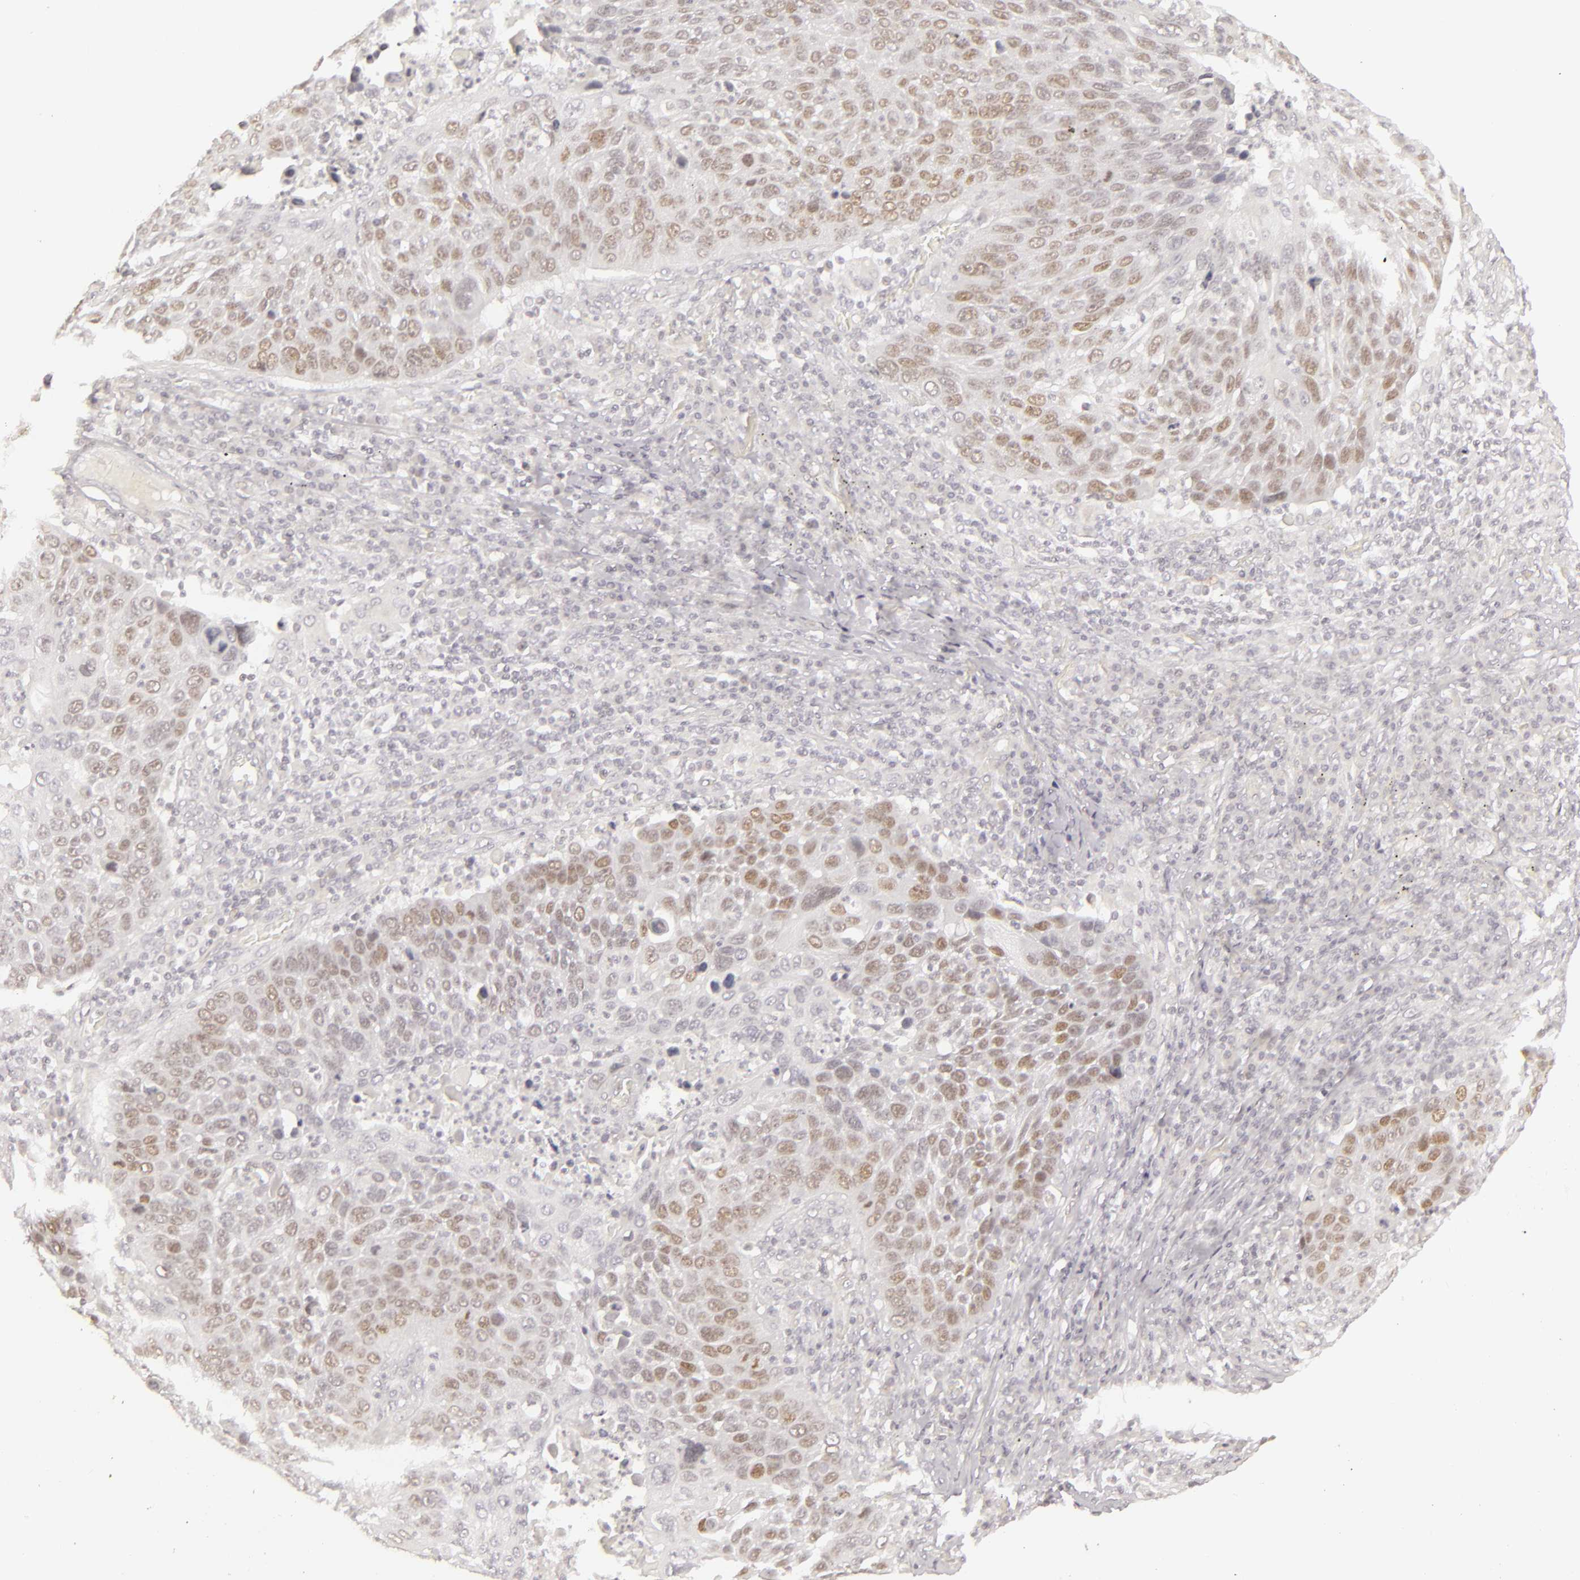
{"staining": {"intensity": "weak", "quantity": "25%-75%", "location": "none"}, "tissue": "lung cancer", "cell_type": "Tumor cells", "image_type": "cancer", "snomed": [{"axis": "morphology", "description": "Squamous cell carcinoma, NOS"}, {"axis": "topography", "description": "Lung"}], "caption": "IHC micrograph of human lung cancer (squamous cell carcinoma) stained for a protein (brown), which demonstrates low levels of weak None staining in approximately 25%-75% of tumor cells.", "gene": "SIX1", "patient": {"sex": "male", "age": 68}}